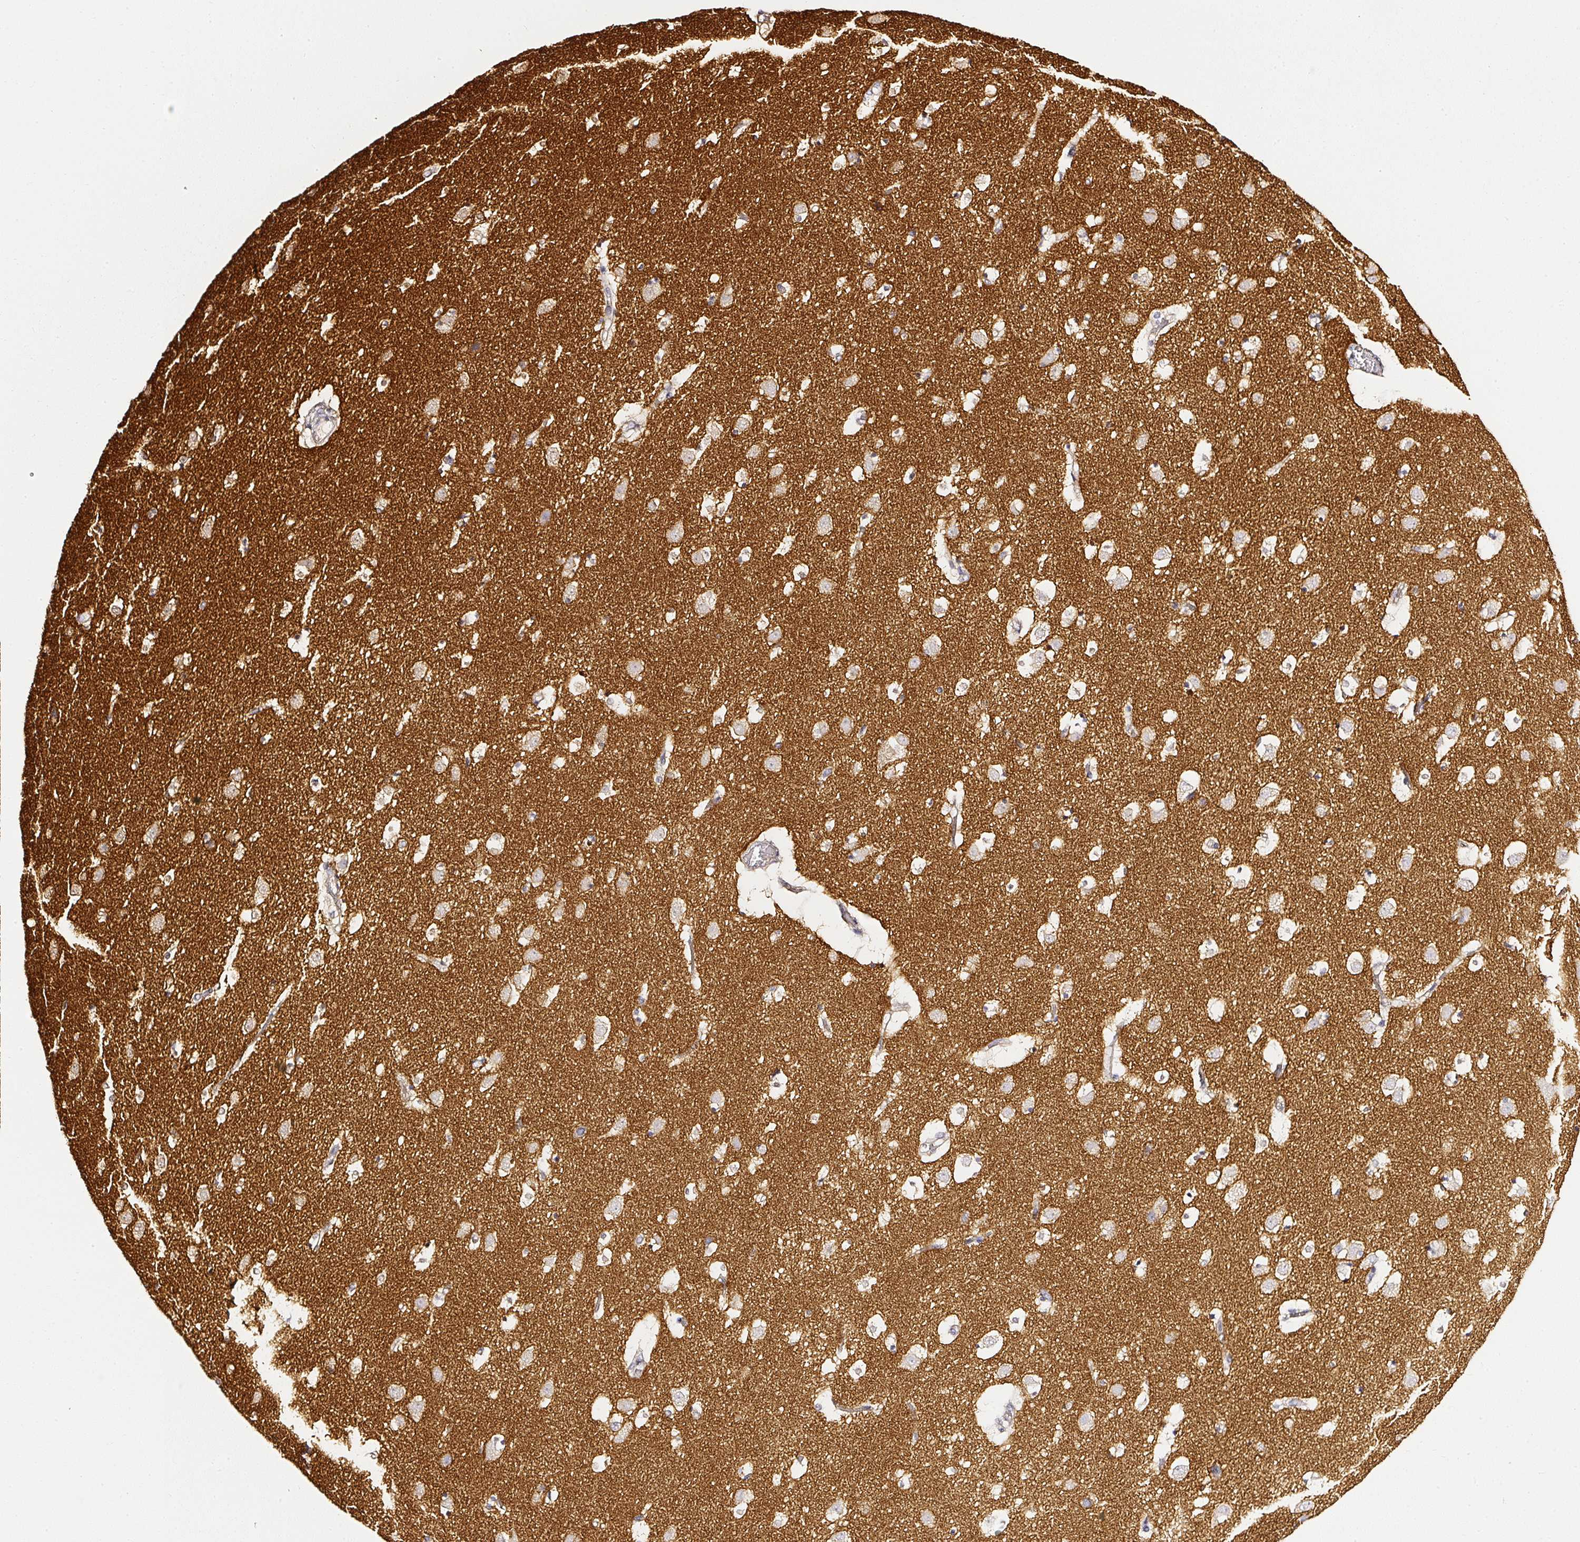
{"staining": {"intensity": "weak", "quantity": "<25%", "location": "cytoplasmic/membranous"}, "tissue": "caudate", "cell_type": "Glial cells", "image_type": "normal", "snomed": [{"axis": "morphology", "description": "Normal tissue, NOS"}, {"axis": "topography", "description": "Lateral ventricle wall"}], "caption": "This image is of benign caudate stained with immunohistochemistry to label a protein in brown with the nuclei are counter-stained blue. There is no positivity in glial cells. (Stains: DAB IHC with hematoxylin counter stain, Microscopy: brightfield microscopy at high magnification).", "gene": "CD47", "patient": {"sex": "male", "age": 58}}